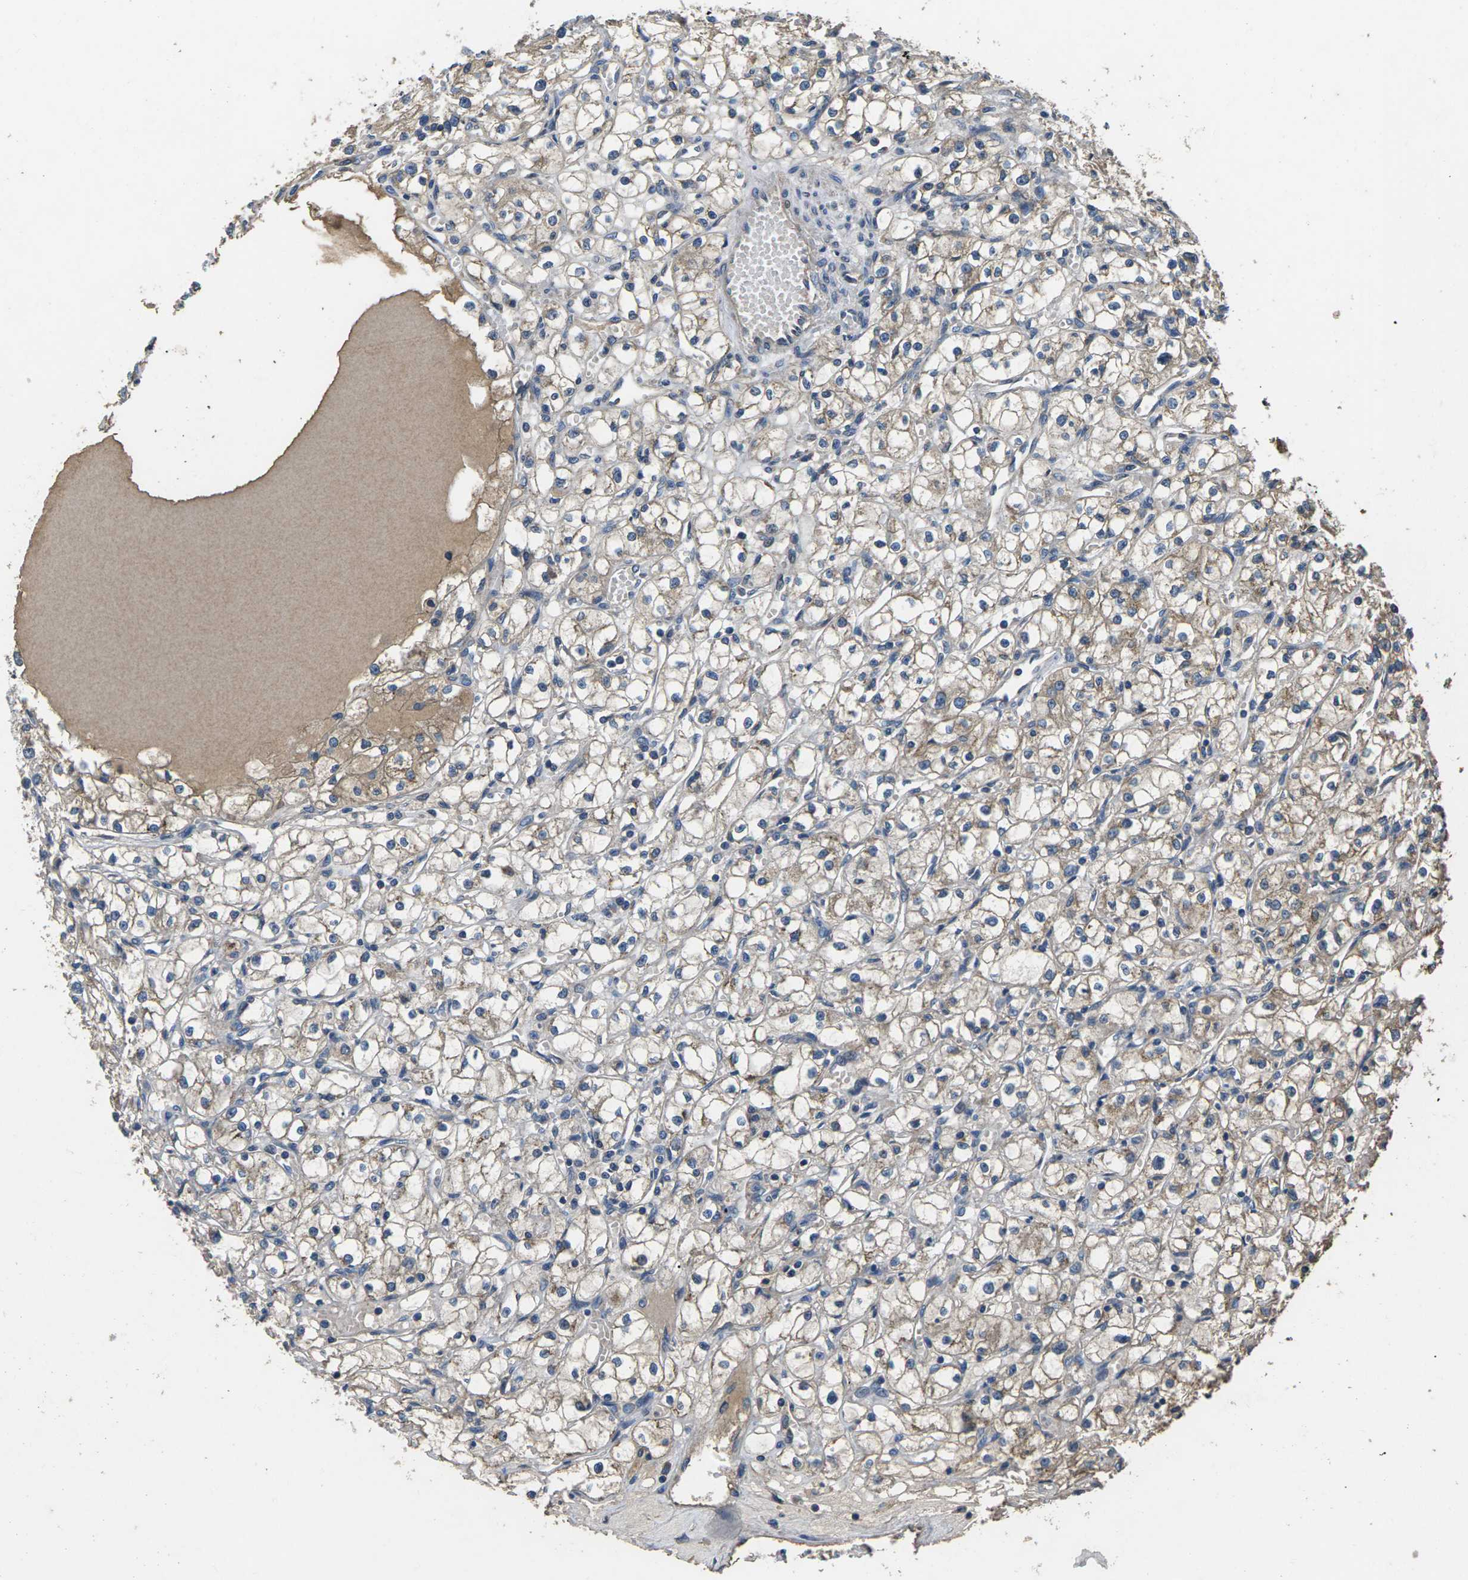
{"staining": {"intensity": "weak", "quantity": "25%-75%", "location": "cytoplasmic/membranous"}, "tissue": "renal cancer", "cell_type": "Tumor cells", "image_type": "cancer", "snomed": [{"axis": "morphology", "description": "Adenocarcinoma, NOS"}, {"axis": "topography", "description": "Kidney"}], "caption": "There is low levels of weak cytoplasmic/membranous staining in tumor cells of renal cancer (adenocarcinoma), as demonstrated by immunohistochemical staining (brown color).", "gene": "B4GAT1", "patient": {"sex": "male", "age": 56}}